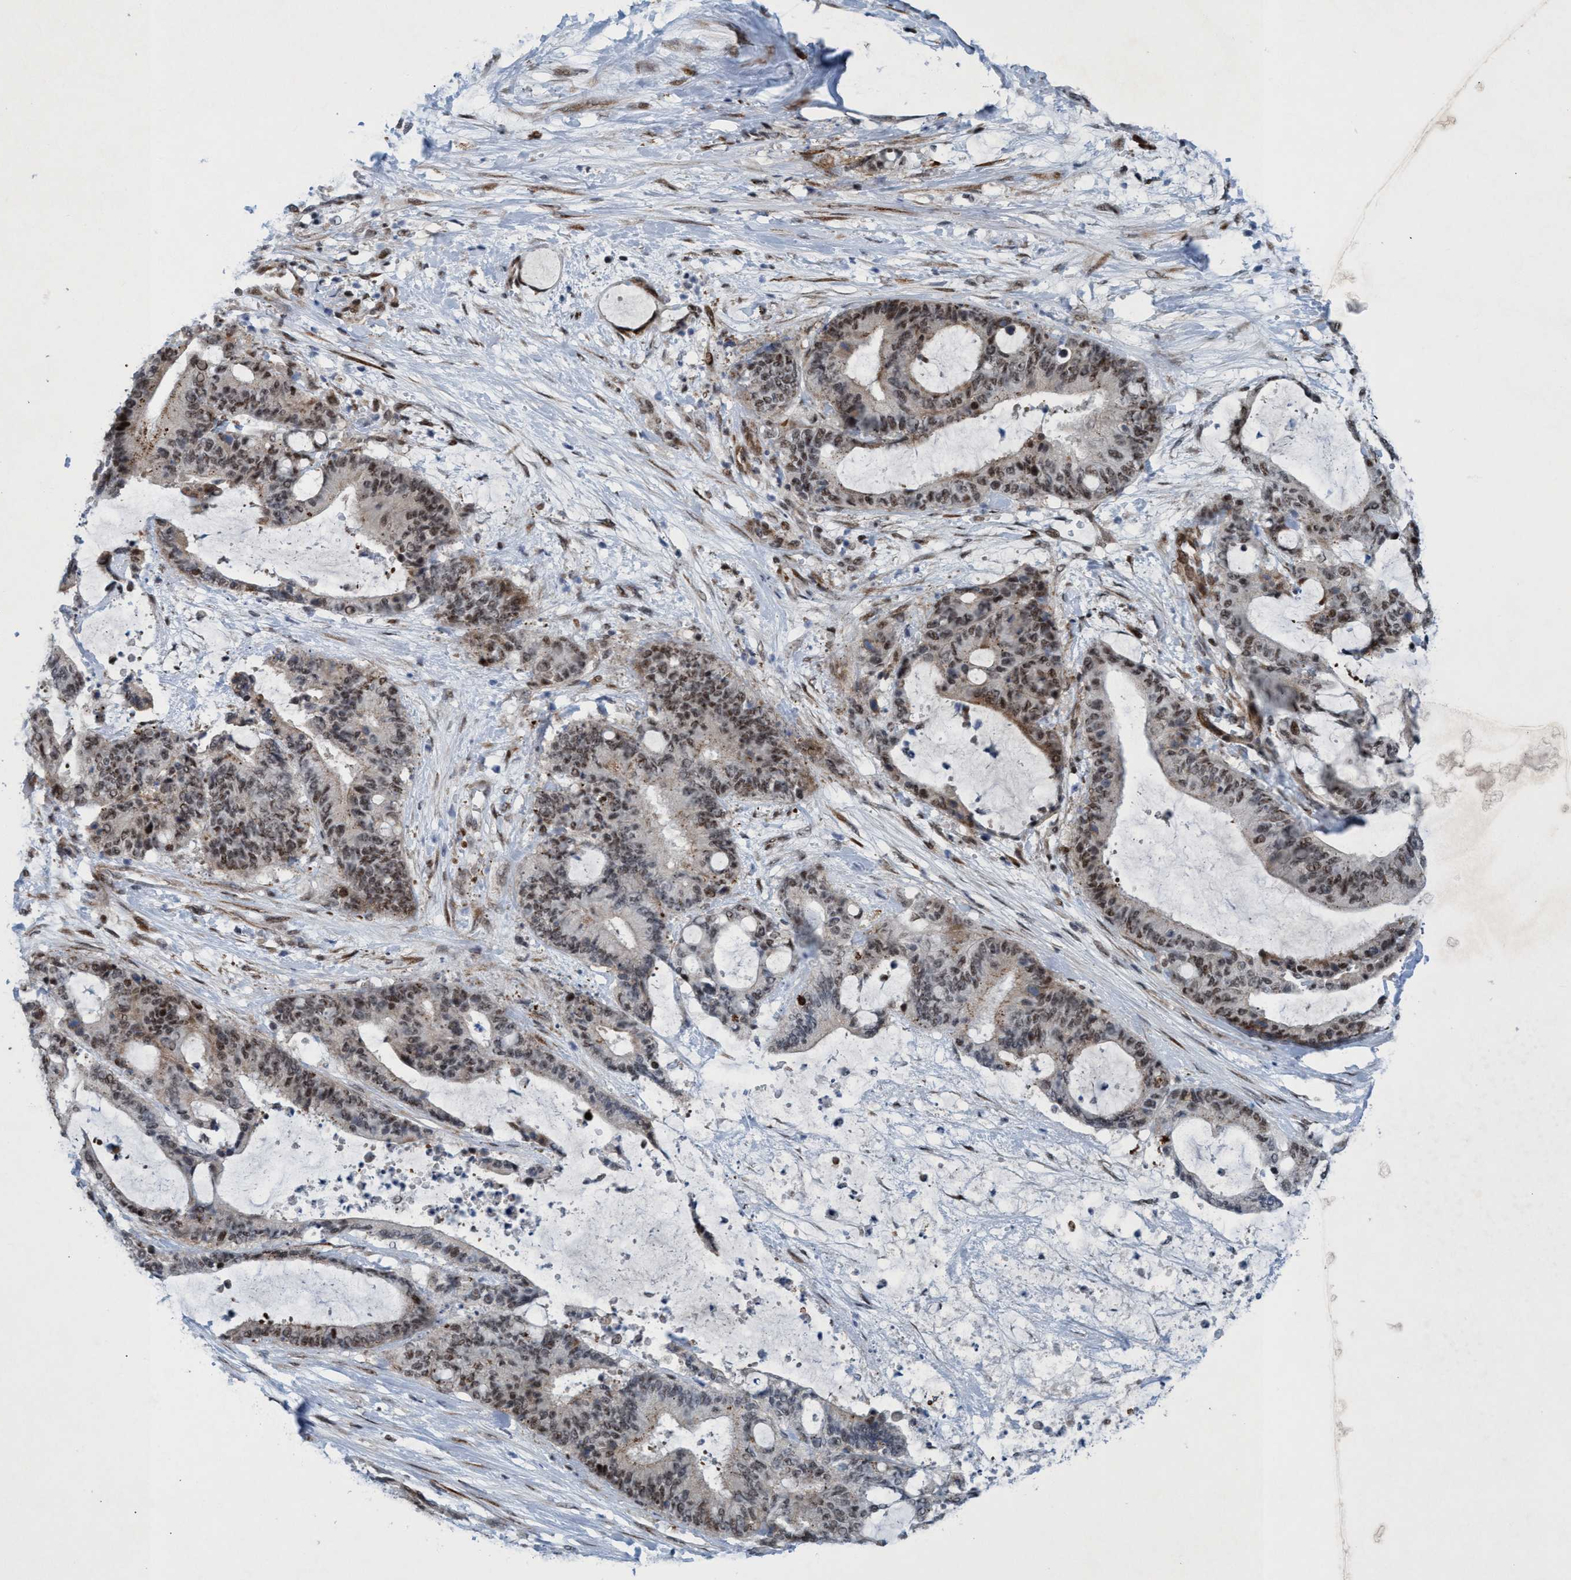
{"staining": {"intensity": "weak", "quantity": ">75%", "location": "nuclear"}, "tissue": "liver cancer", "cell_type": "Tumor cells", "image_type": "cancer", "snomed": [{"axis": "morphology", "description": "Normal tissue, NOS"}, {"axis": "morphology", "description": "Cholangiocarcinoma"}, {"axis": "topography", "description": "Liver"}, {"axis": "topography", "description": "Peripheral nerve tissue"}], "caption": "Liver cancer stained with a protein marker shows weak staining in tumor cells.", "gene": "CWC27", "patient": {"sex": "female", "age": 73}}